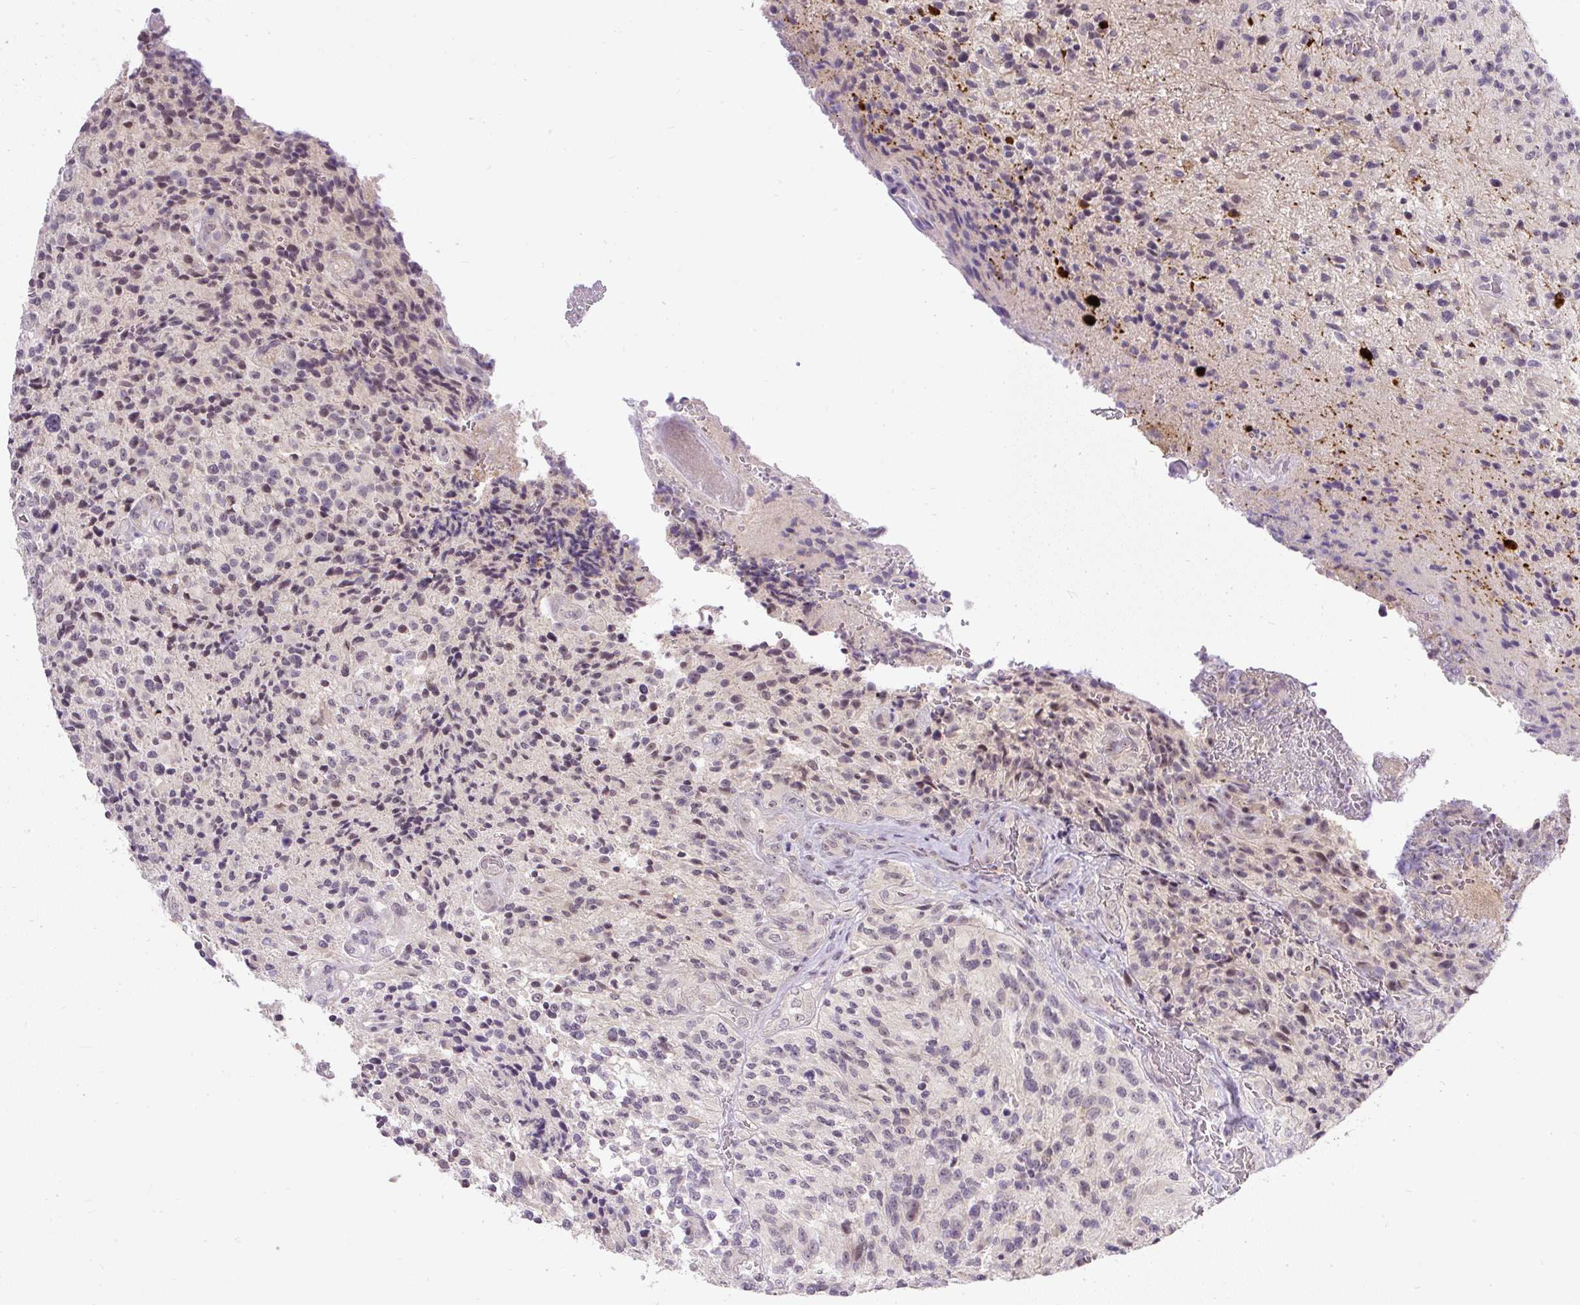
{"staining": {"intensity": "weak", "quantity": "<25%", "location": "nuclear"}, "tissue": "glioma", "cell_type": "Tumor cells", "image_type": "cancer", "snomed": [{"axis": "morphology", "description": "Normal tissue, NOS"}, {"axis": "morphology", "description": "Glioma, malignant, High grade"}, {"axis": "topography", "description": "Cerebral cortex"}], "caption": "Tumor cells show no significant positivity in malignant glioma (high-grade).", "gene": "FAM117B", "patient": {"sex": "male", "age": 56}}